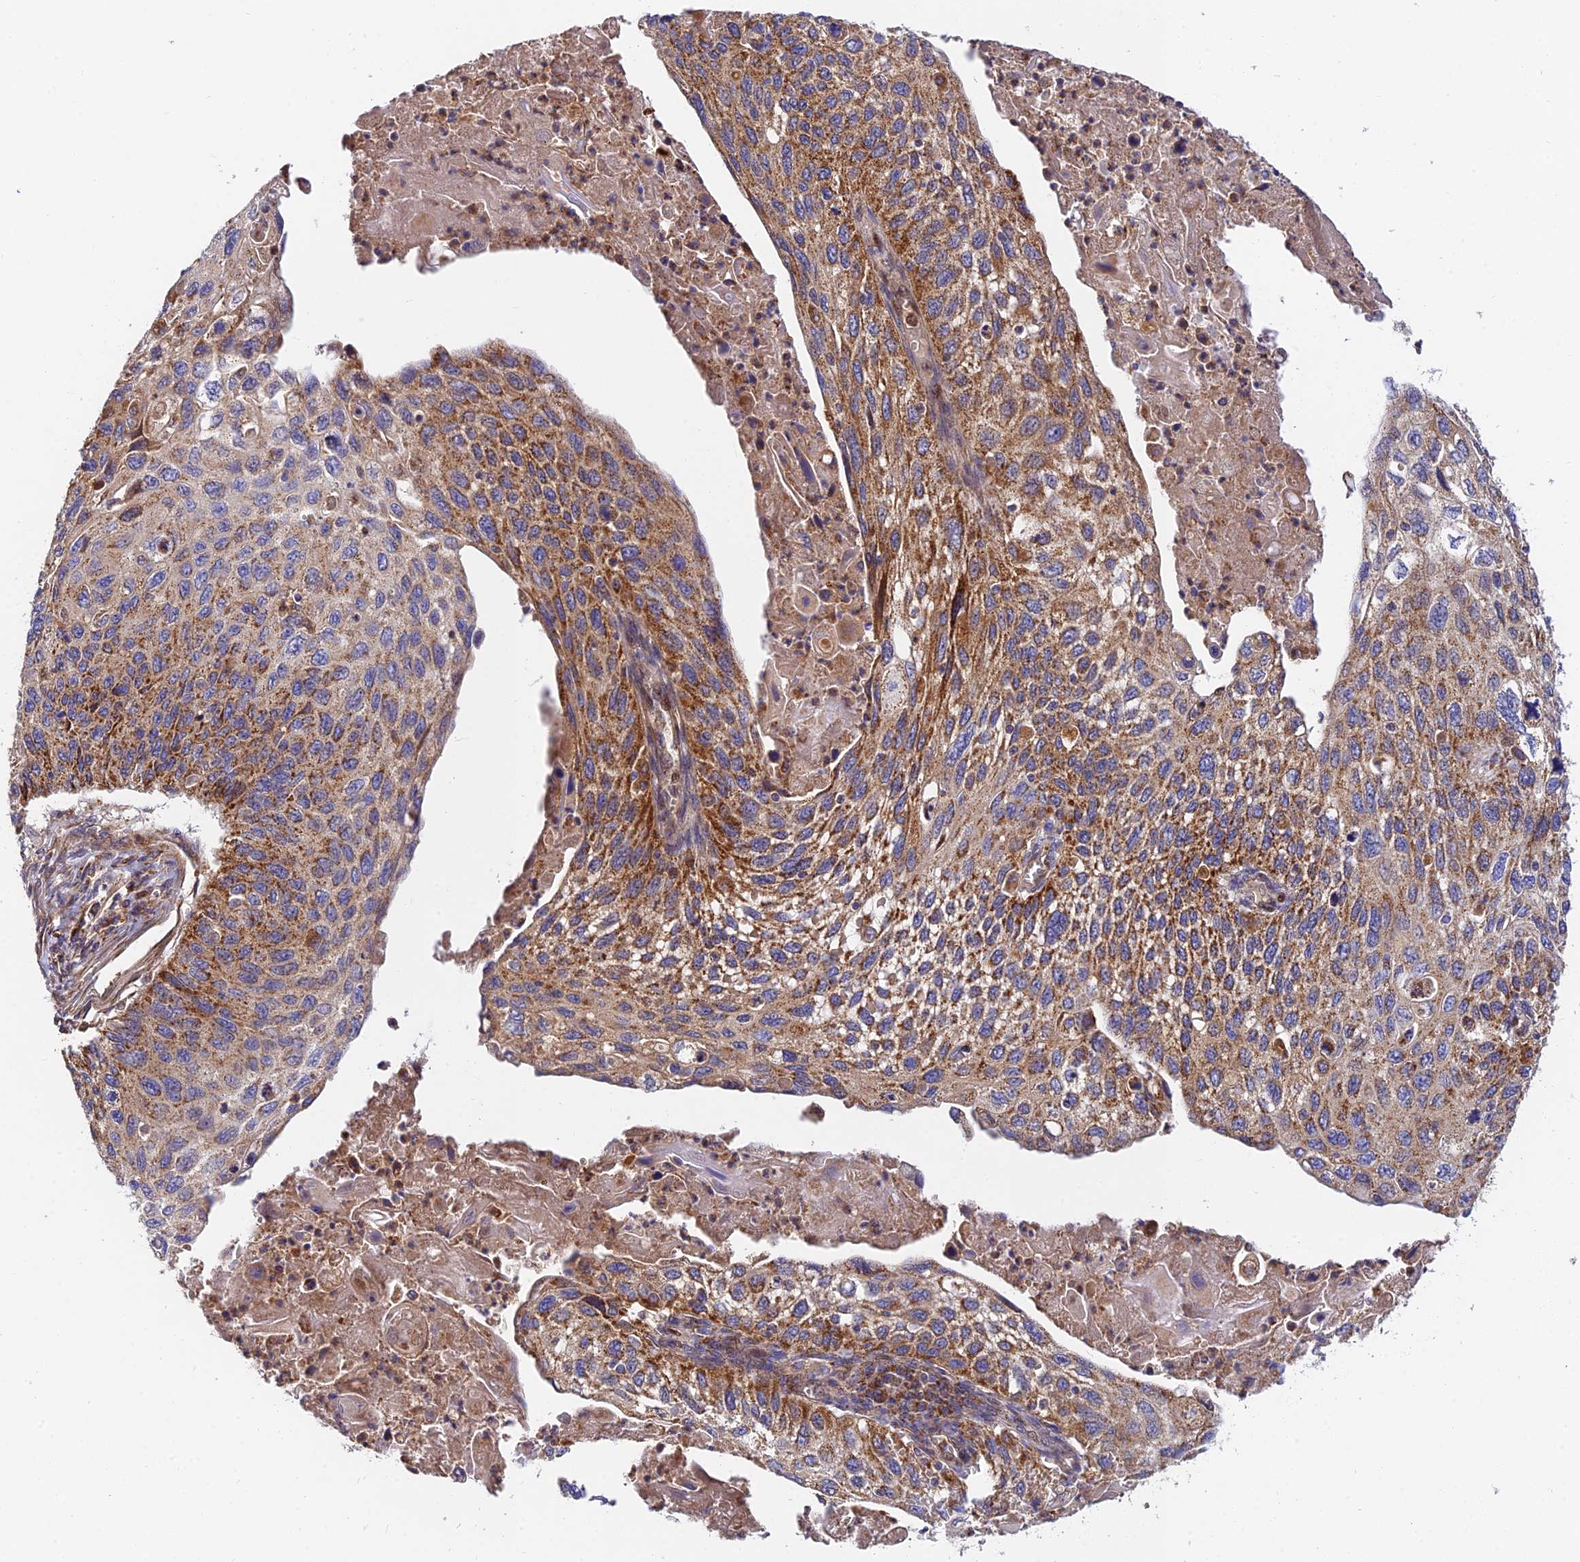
{"staining": {"intensity": "moderate", "quantity": ">75%", "location": "cytoplasmic/membranous"}, "tissue": "cervical cancer", "cell_type": "Tumor cells", "image_type": "cancer", "snomed": [{"axis": "morphology", "description": "Squamous cell carcinoma, NOS"}, {"axis": "topography", "description": "Cervix"}], "caption": "Protein expression analysis of cervical cancer (squamous cell carcinoma) exhibits moderate cytoplasmic/membranous staining in approximately >75% of tumor cells.", "gene": "PODNL1", "patient": {"sex": "female", "age": 70}}